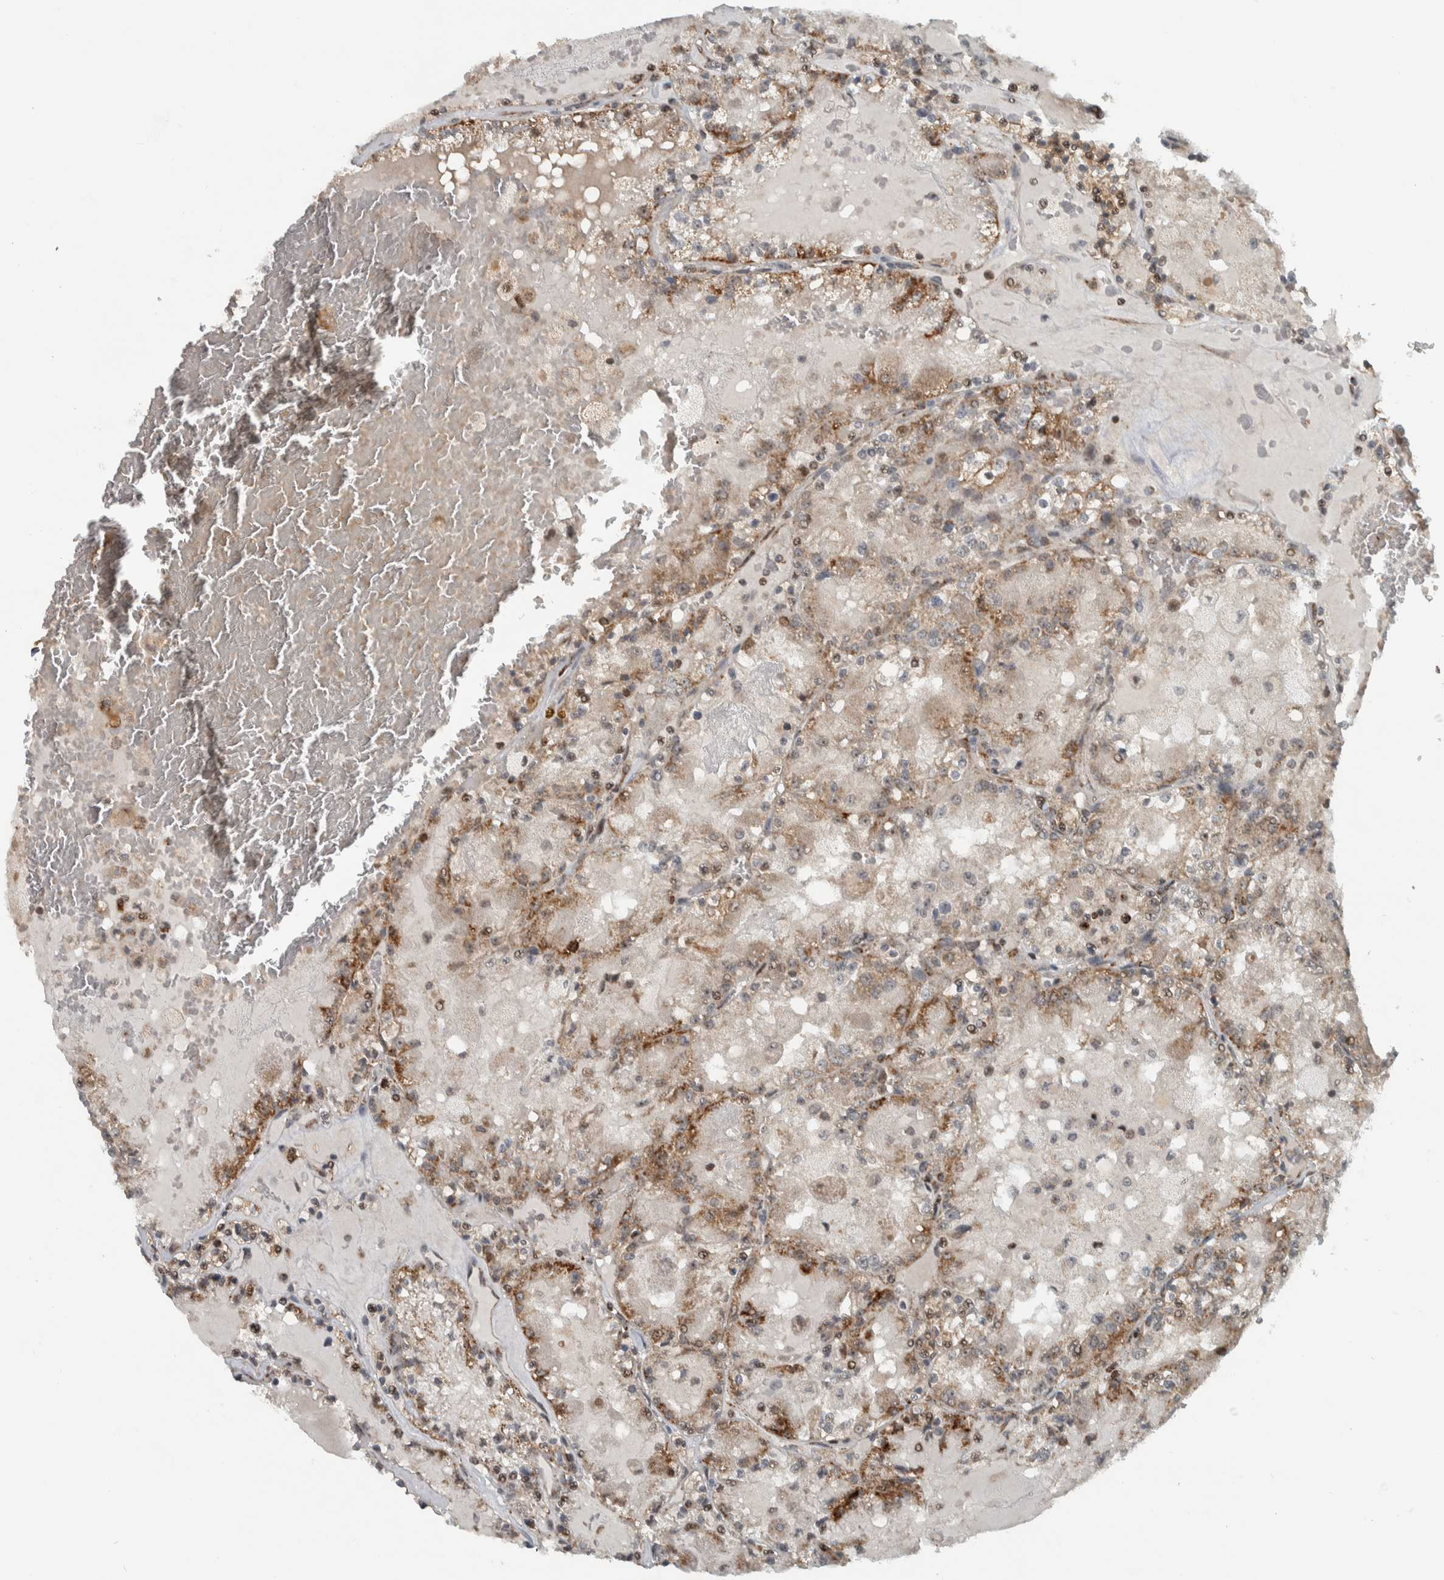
{"staining": {"intensity": "weak", "quantity": ">75%", "location": "cytoplasmic/membranous"}, "tissue": "renal cancer", "cell_type": "Tumor cells", "image_type": "cancer", "snomed": [{"axis": "morphology", "description": "Adenocarcinoma, NOS"}, {"axis": "topography", "description": "Kidney"}], "caption": "Brown immunohistochemical staining in adenocarcinoma (renal) reveals weak cytoplasmic/membranous positivity in about >75% of tumor cells.", "gene": "PPM1K", "patient": {"sex": "female", "age": 56}}